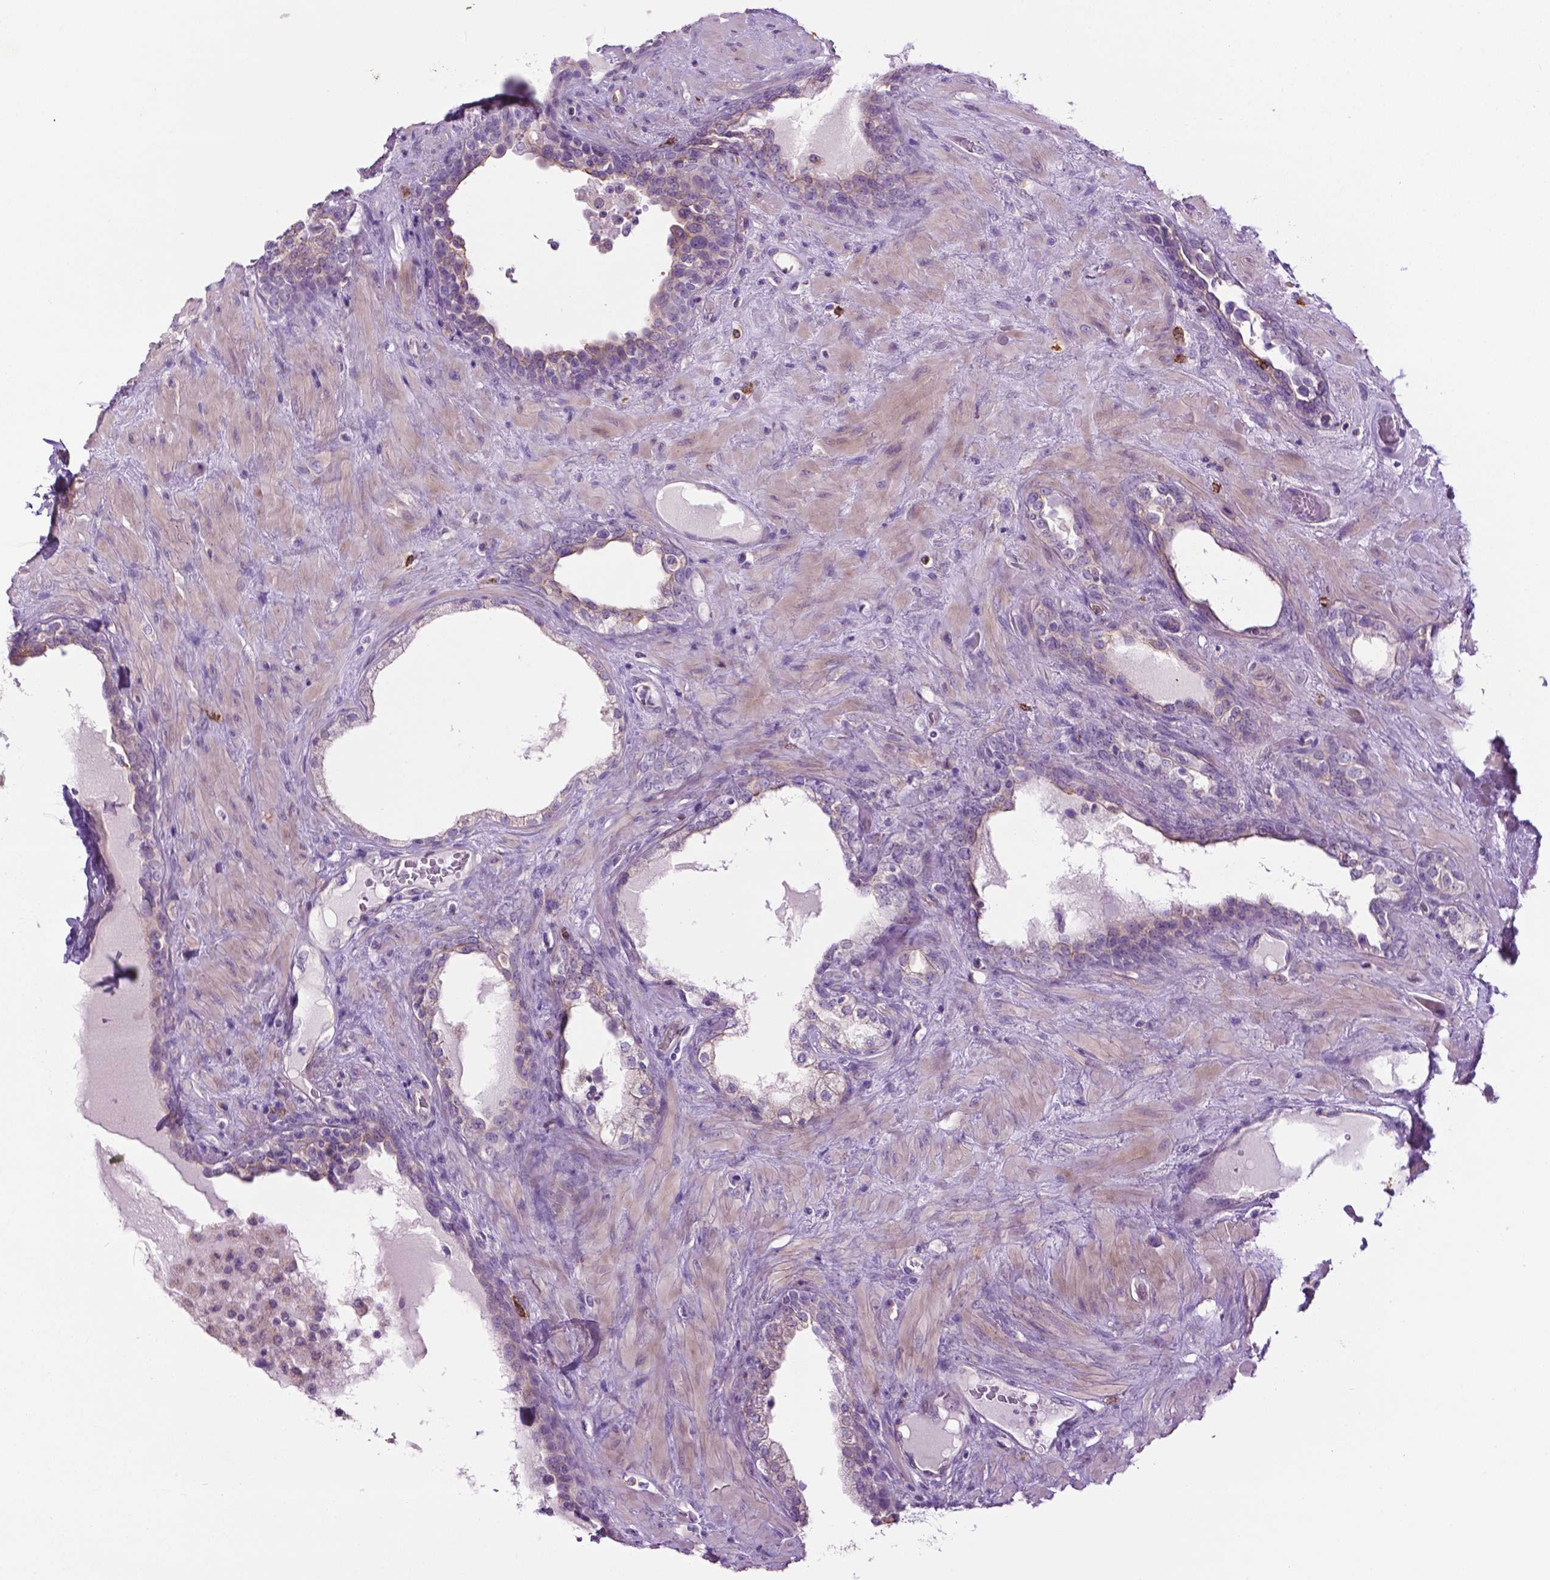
{"staining": {"intensity": "weak", "quantity": "<25%", "location": "cytoplasmic/membranous"}, "tissue": "prostate", "cell_type": "Glandular cells", "image_type": "normal", "snomed": [{"axis": "morphology", "description": "Normal tissue, NOS"}, {"axis": "topography", "description": "Prostate"}], "caption": "This is a image of immunohistochemistry (IHC) staining of normal prostate, which shows no expression in glandular cells.", "gene": "SPECC1L", "patient": {"sex": "male", "age": 63}}